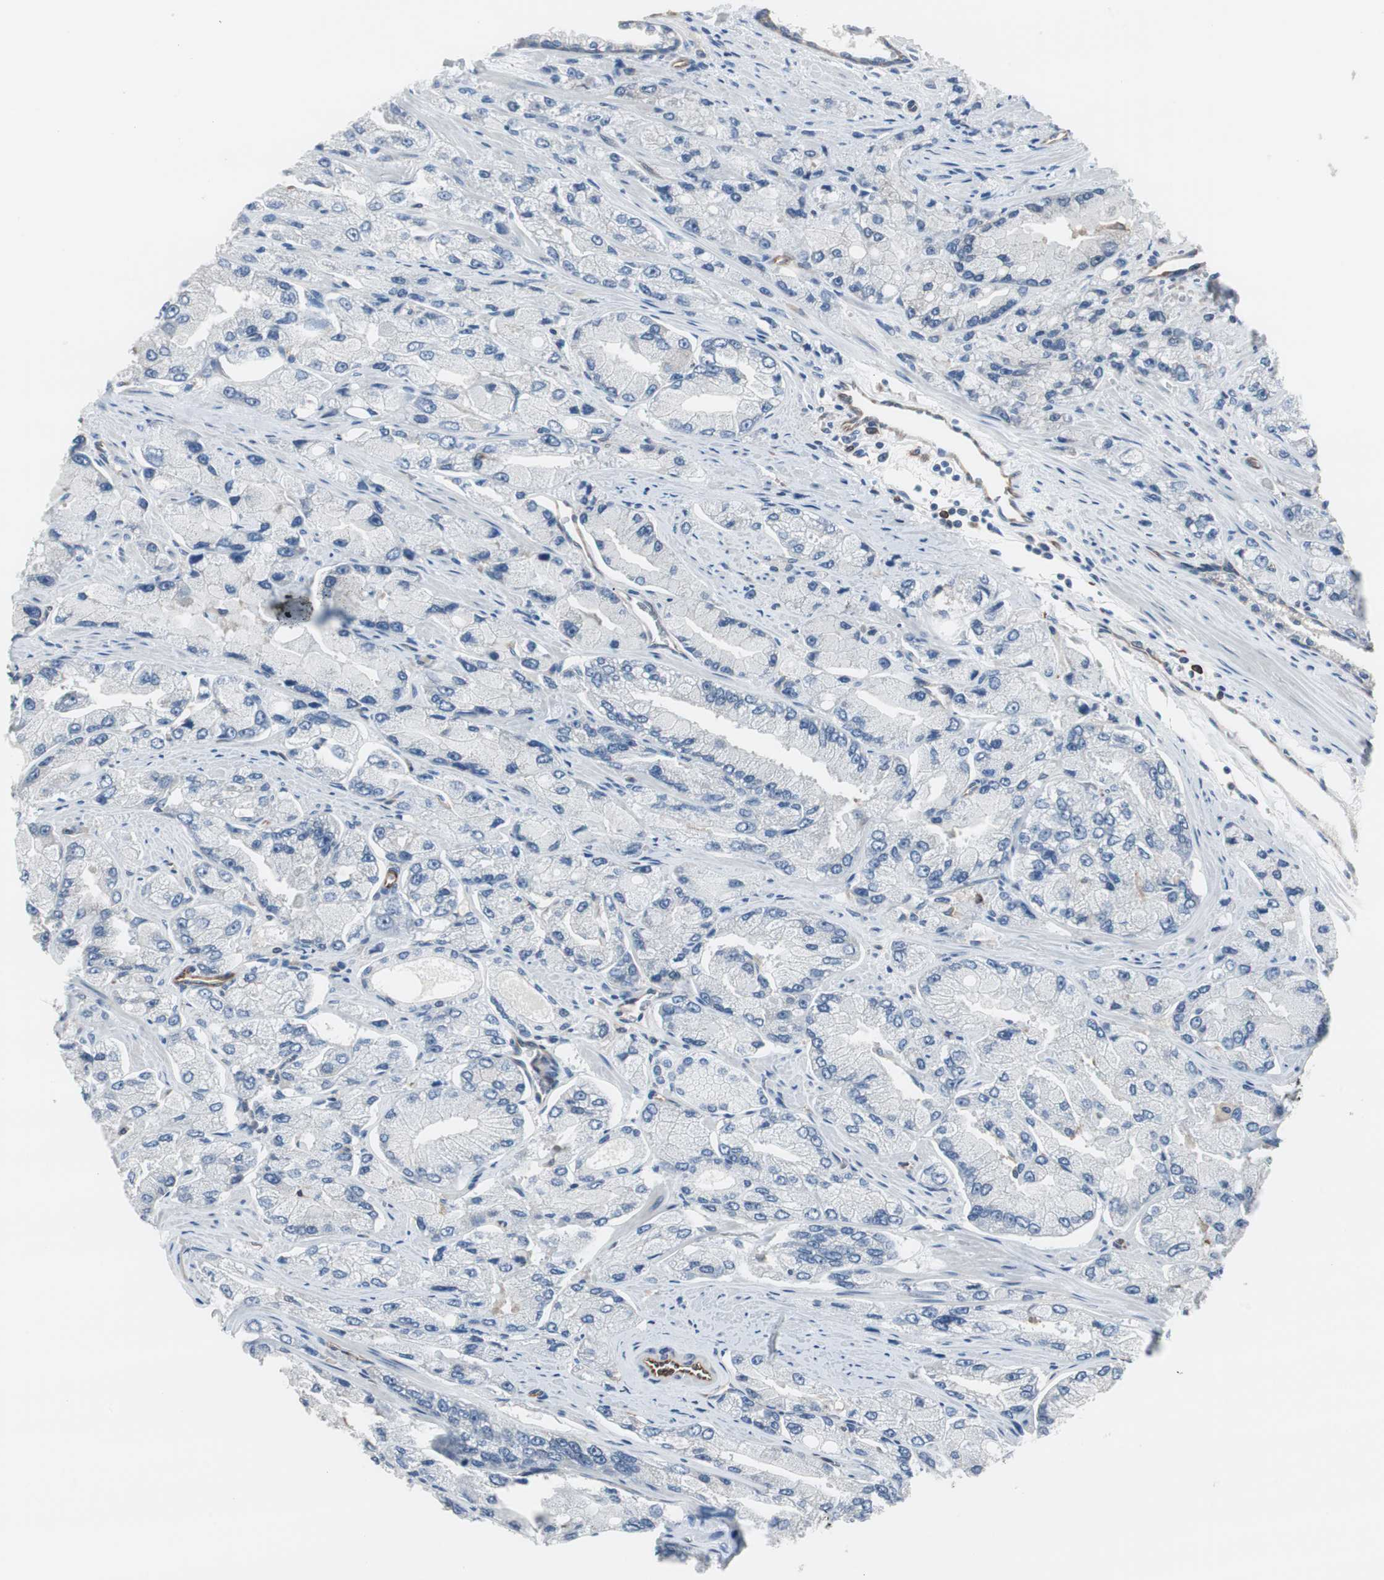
{"staining": {"intensity": "negative", "quantity": "none", "location": "none"}, "tissue": "prostate cancer", "cell_type": "Tumor cells", "image_type": "cancer", "snomed": [{"axis": "morphology", "description": "Adenocarcinoma, High grade"}, {"axis": "topography", "description": "Prostate"}], "caption": "High magnification brightfield microscopy of prostate adenocarcinoma (high-grade) stained with DAB (brown) and counterstained with hematoxylin (blue): tumor cells show no significant positivity.", "gene": "SWAP70", "patient": {"sex": "male", "age": 58}}